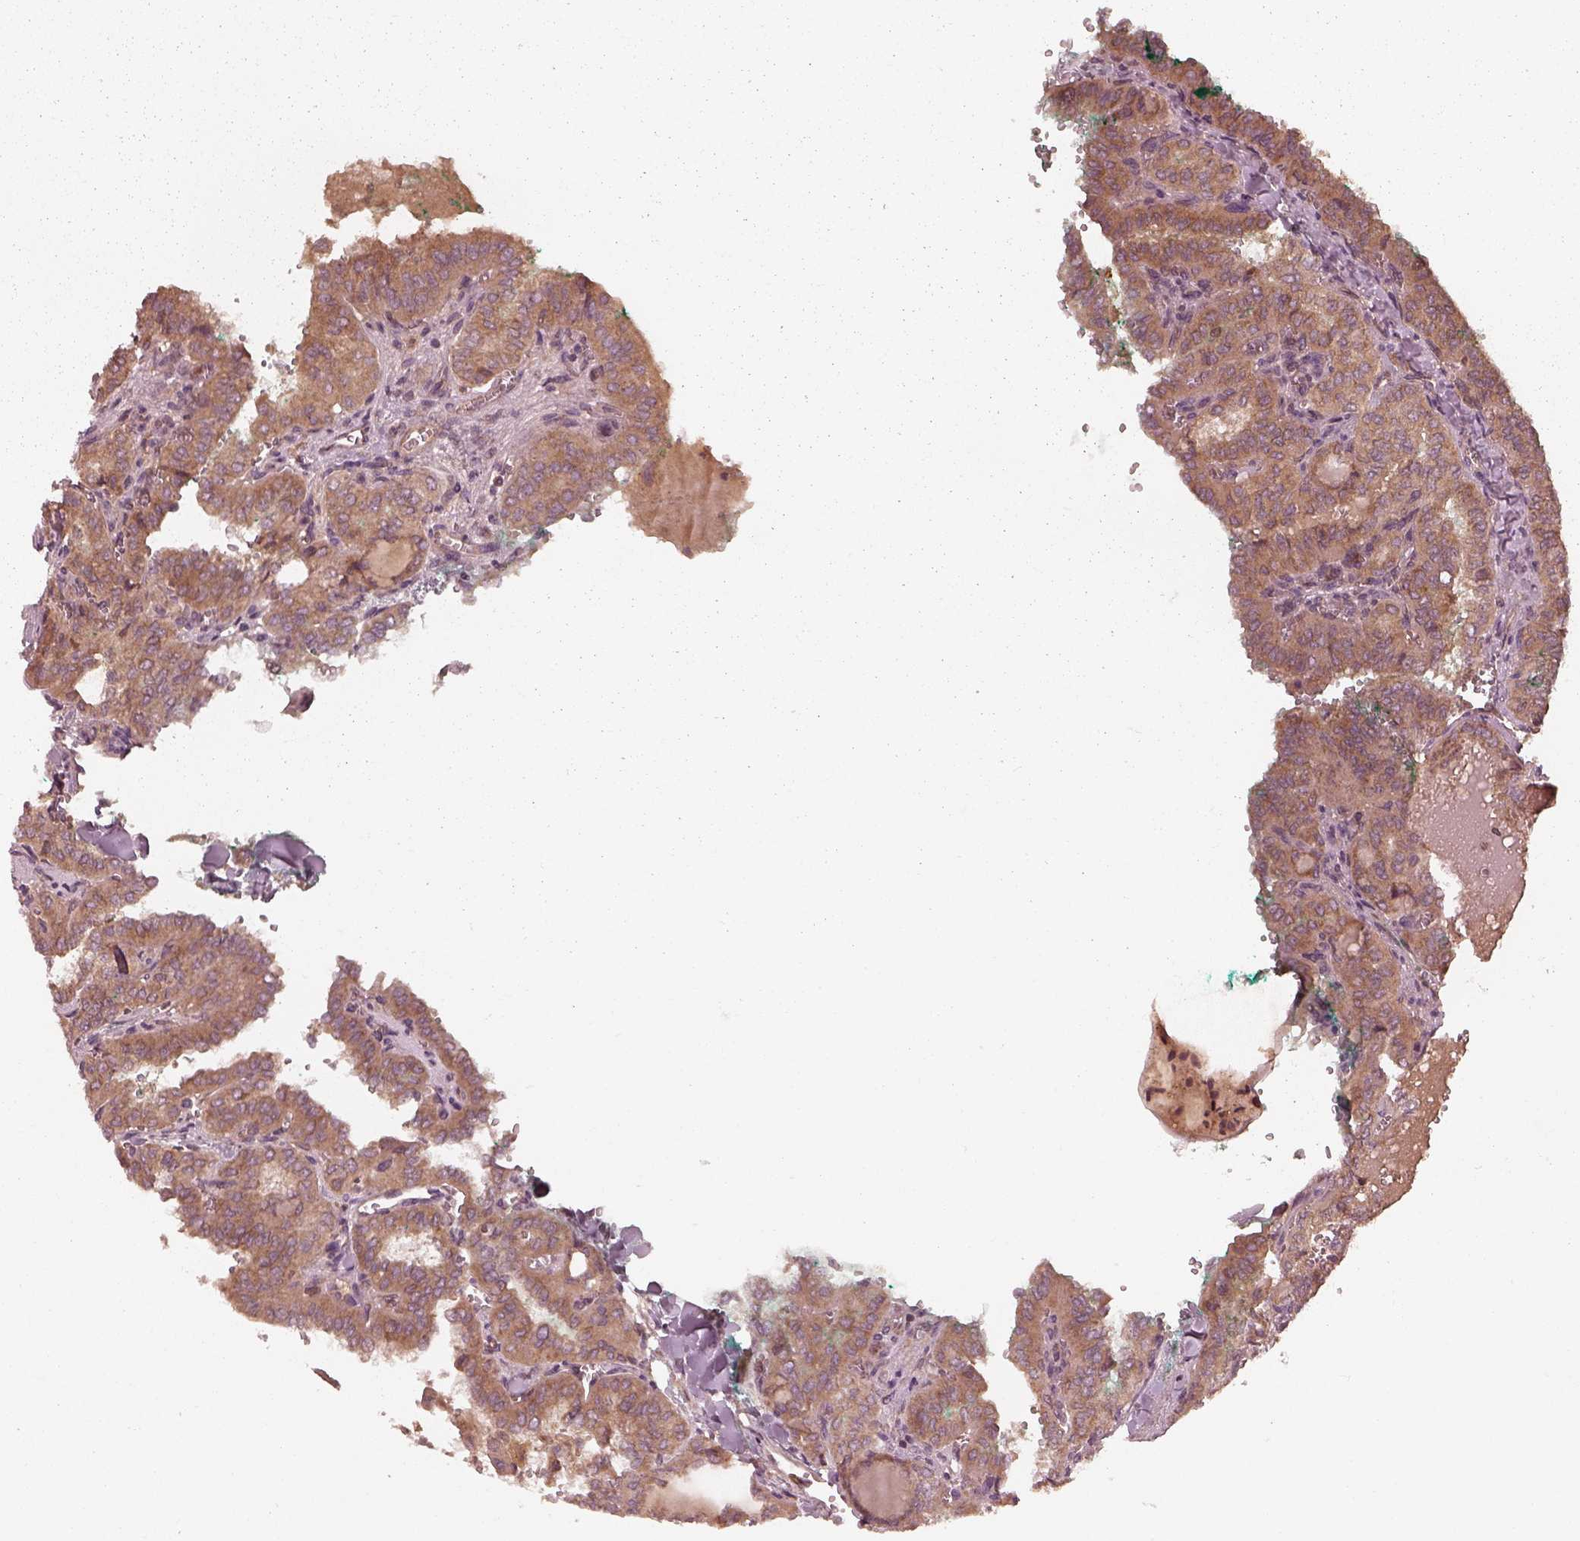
{"staining": {"intensity": "moderate", "quantity": ">75%", "location": "cytoplasmic/membranous"}, "tissue": "thyroid cancer", "cell_type": "Tumor cells", "image_type": "cancer", "snomed": [{"axis": "morphology", "description": "Papillary adenocarcinoma, NOS"}, {"axis": "topography", "description": "Thyroid gland"}], "caption": "Thyroid papillary adenocarcinoma stained with a brown dye displays moderate cytoplasmic/membranous positive positivity in approximately >75% of tumor cells.", "gene": "PIK3R2", "patient": {"sex": "female", "age": 41}}